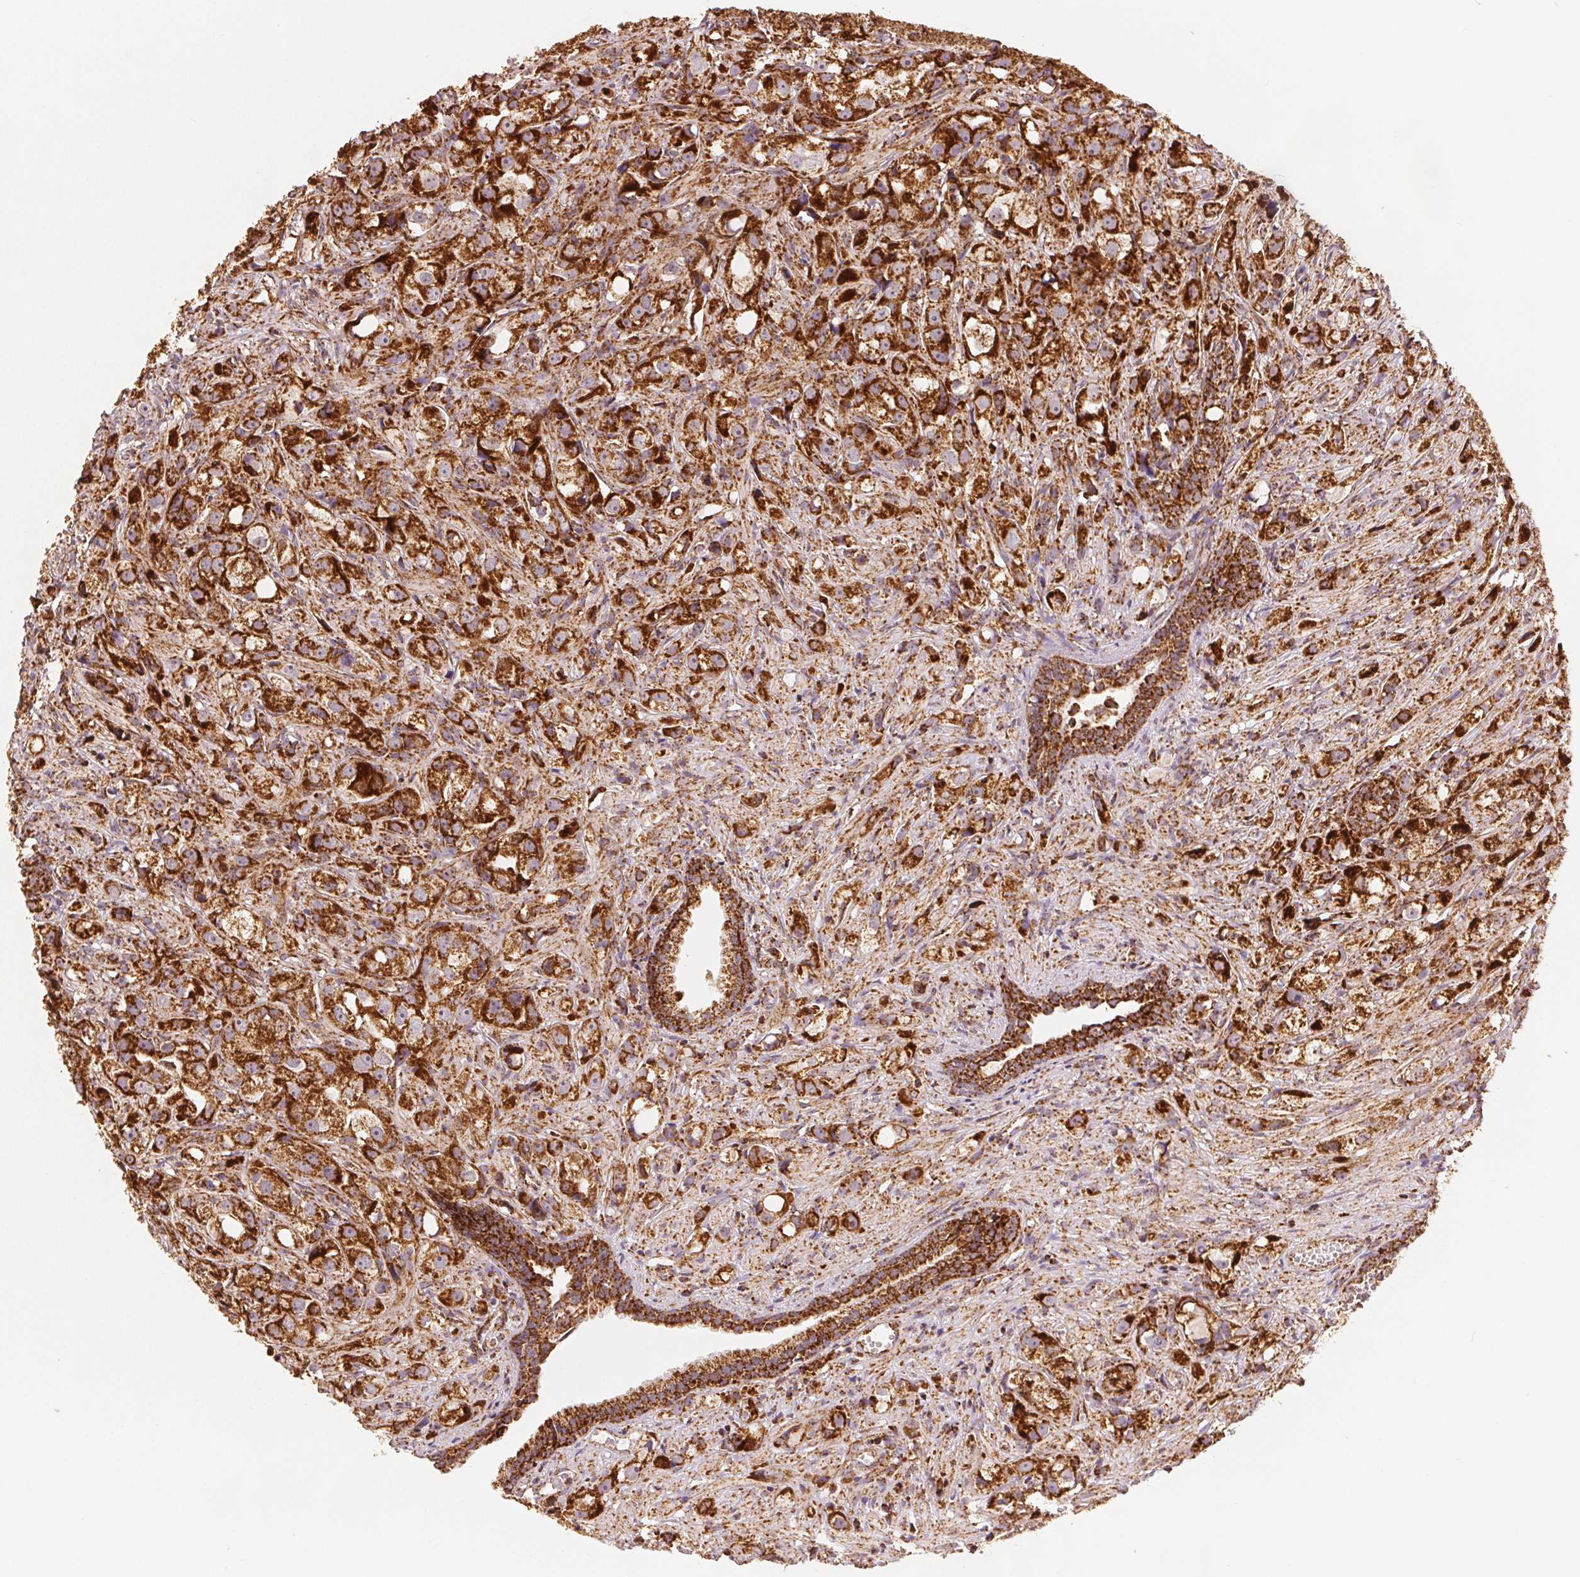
{"staining": {"intensity": "strong", "quantity": ">75%", "location": "cytoplasmic/membranous"}, "tissue": "prostate cancer", "cell_type": "Tumor cells", "image_type": "cancer", "snomed": [{"axis": "morphology", "description": "Adenocarcinoma, High grade"}, {"axis": "topography", "description": "Prostate"}], "caption": "Human prostate adenocarcinoma (high-grade) stained with a brown dye shows strong cytoplasmic/membranous positive positivity in approximately >75% of tumor cells.", "gene": "SDHB", "patient": {"sex": "male", "age": 75}}